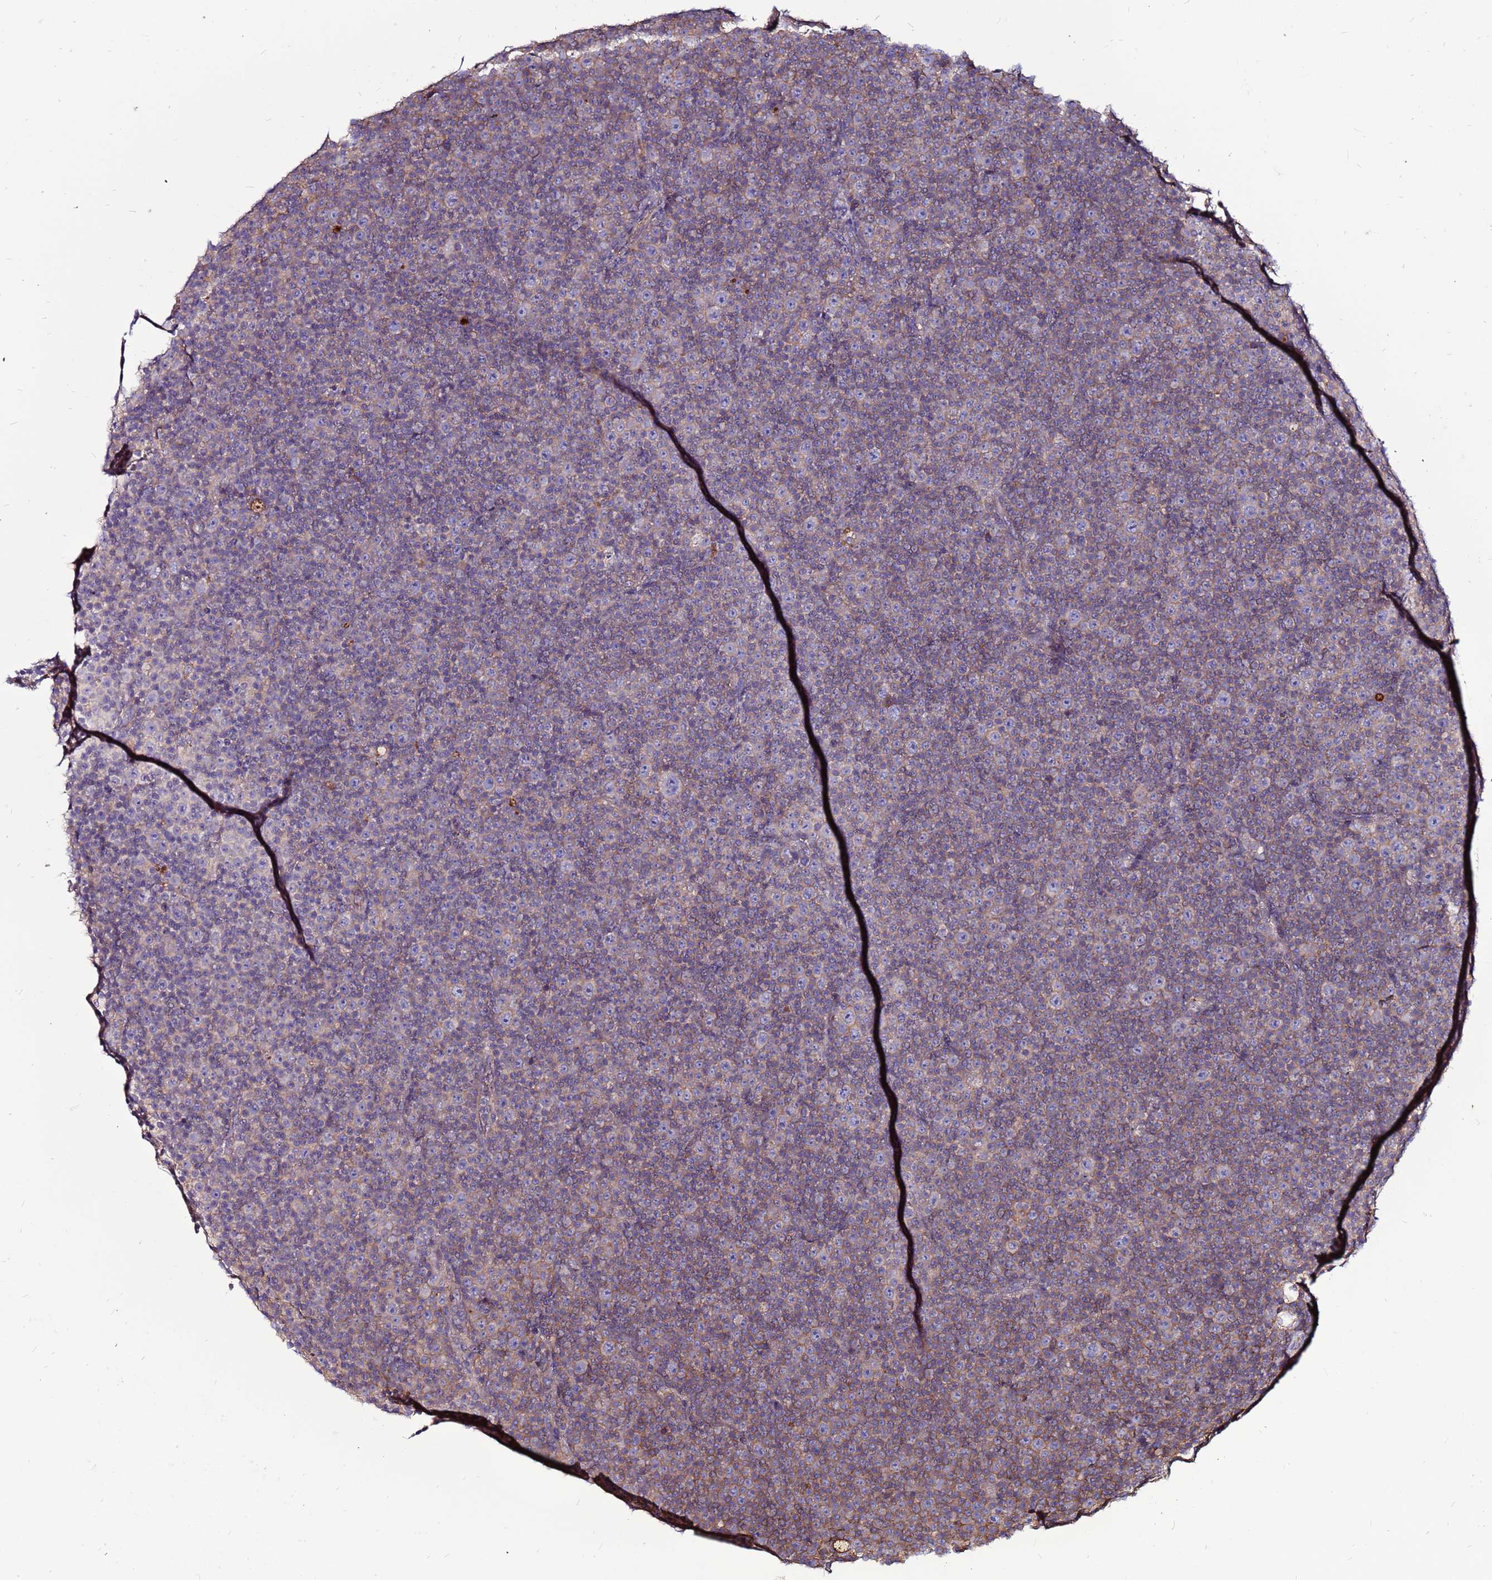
{"staining": {"intensity": "weak", "quantity": "25%-75%", "location": "cytoplasmic/membranous"}, "tissue": "lymphoma", "cell_type": "Tumor cells", "image_type": "cancer", "snomed": [{"axis": "morphology", "description": "Malignant lymphoma, non-Hodgkin's type, Low grade"}, {"axis": "topography", "description": "Lymph node"}], "caption": "Immunohistochemistry photomicrograph of neoplastic tissue: human lymphoma stained using immunohistochemistry demonstrates low levels of weak protein expression localized specifically in the cytoplasmic/membranous of tumor cells, appearing as a cytoplasmic/membranous brown color.", "gene": "NRN1L", "patient": {"sex": "female", "age": 67}}